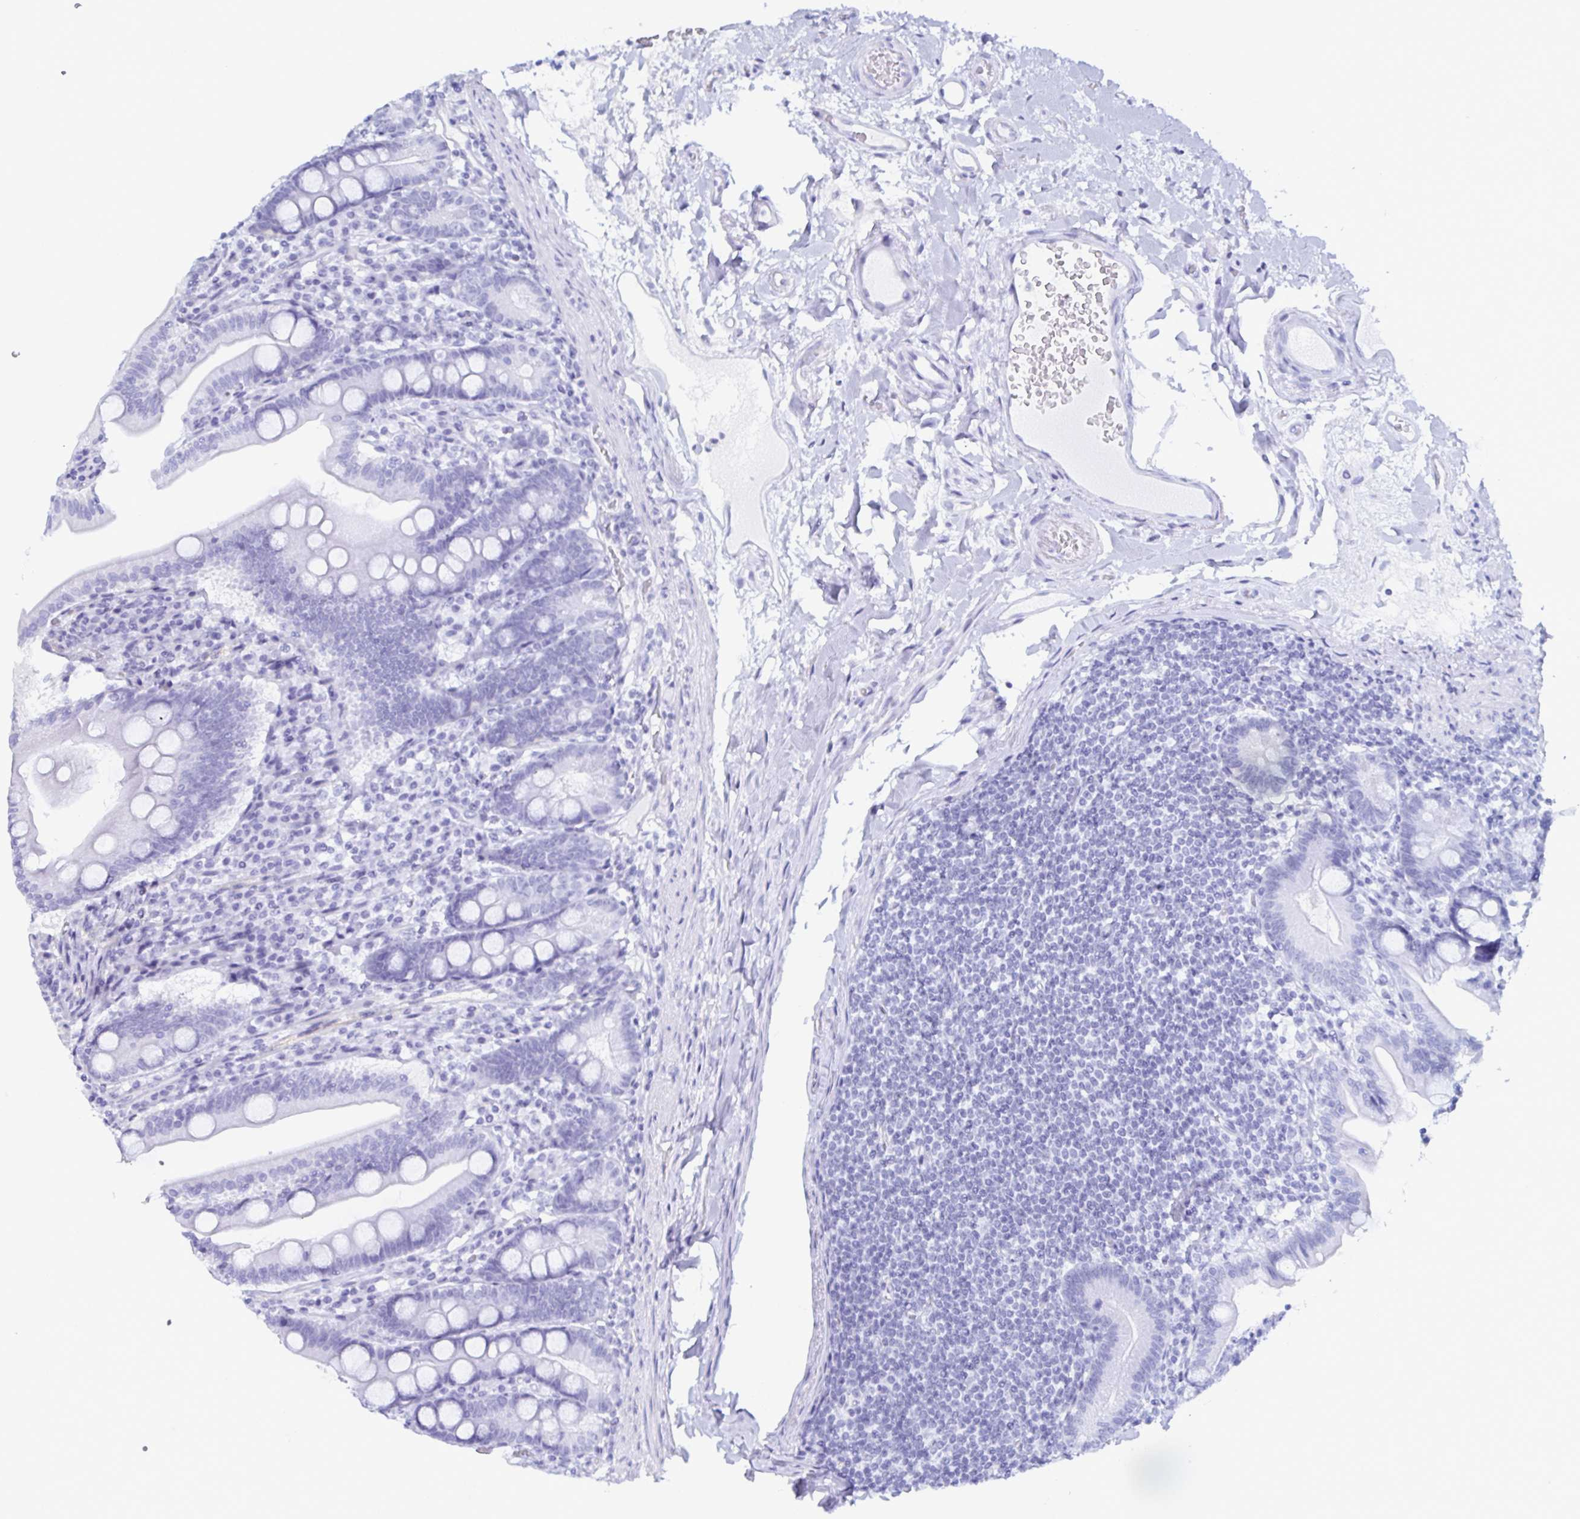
{"staining": {"intensity": "negative", "quantity": "none", "location": "none"}, "tissue": "duodenum", "cell_type": "Glandular cells", "image_type": "normal", "snomed": [{"axis": "morphology", "description": "Normal tissue, NOS"}, {"axis": "topography", "description": "Duodenum"}], "caption": "A micrograph of duodenum stained for a protein reveals no brown staining in glandular cells. (Brightfield microscopy of DAB (3,3'-diaminobenzidine) IHC at high magnification).", "gene": "ACSBG2", "patient": {"sex": "female", "age": 67}}